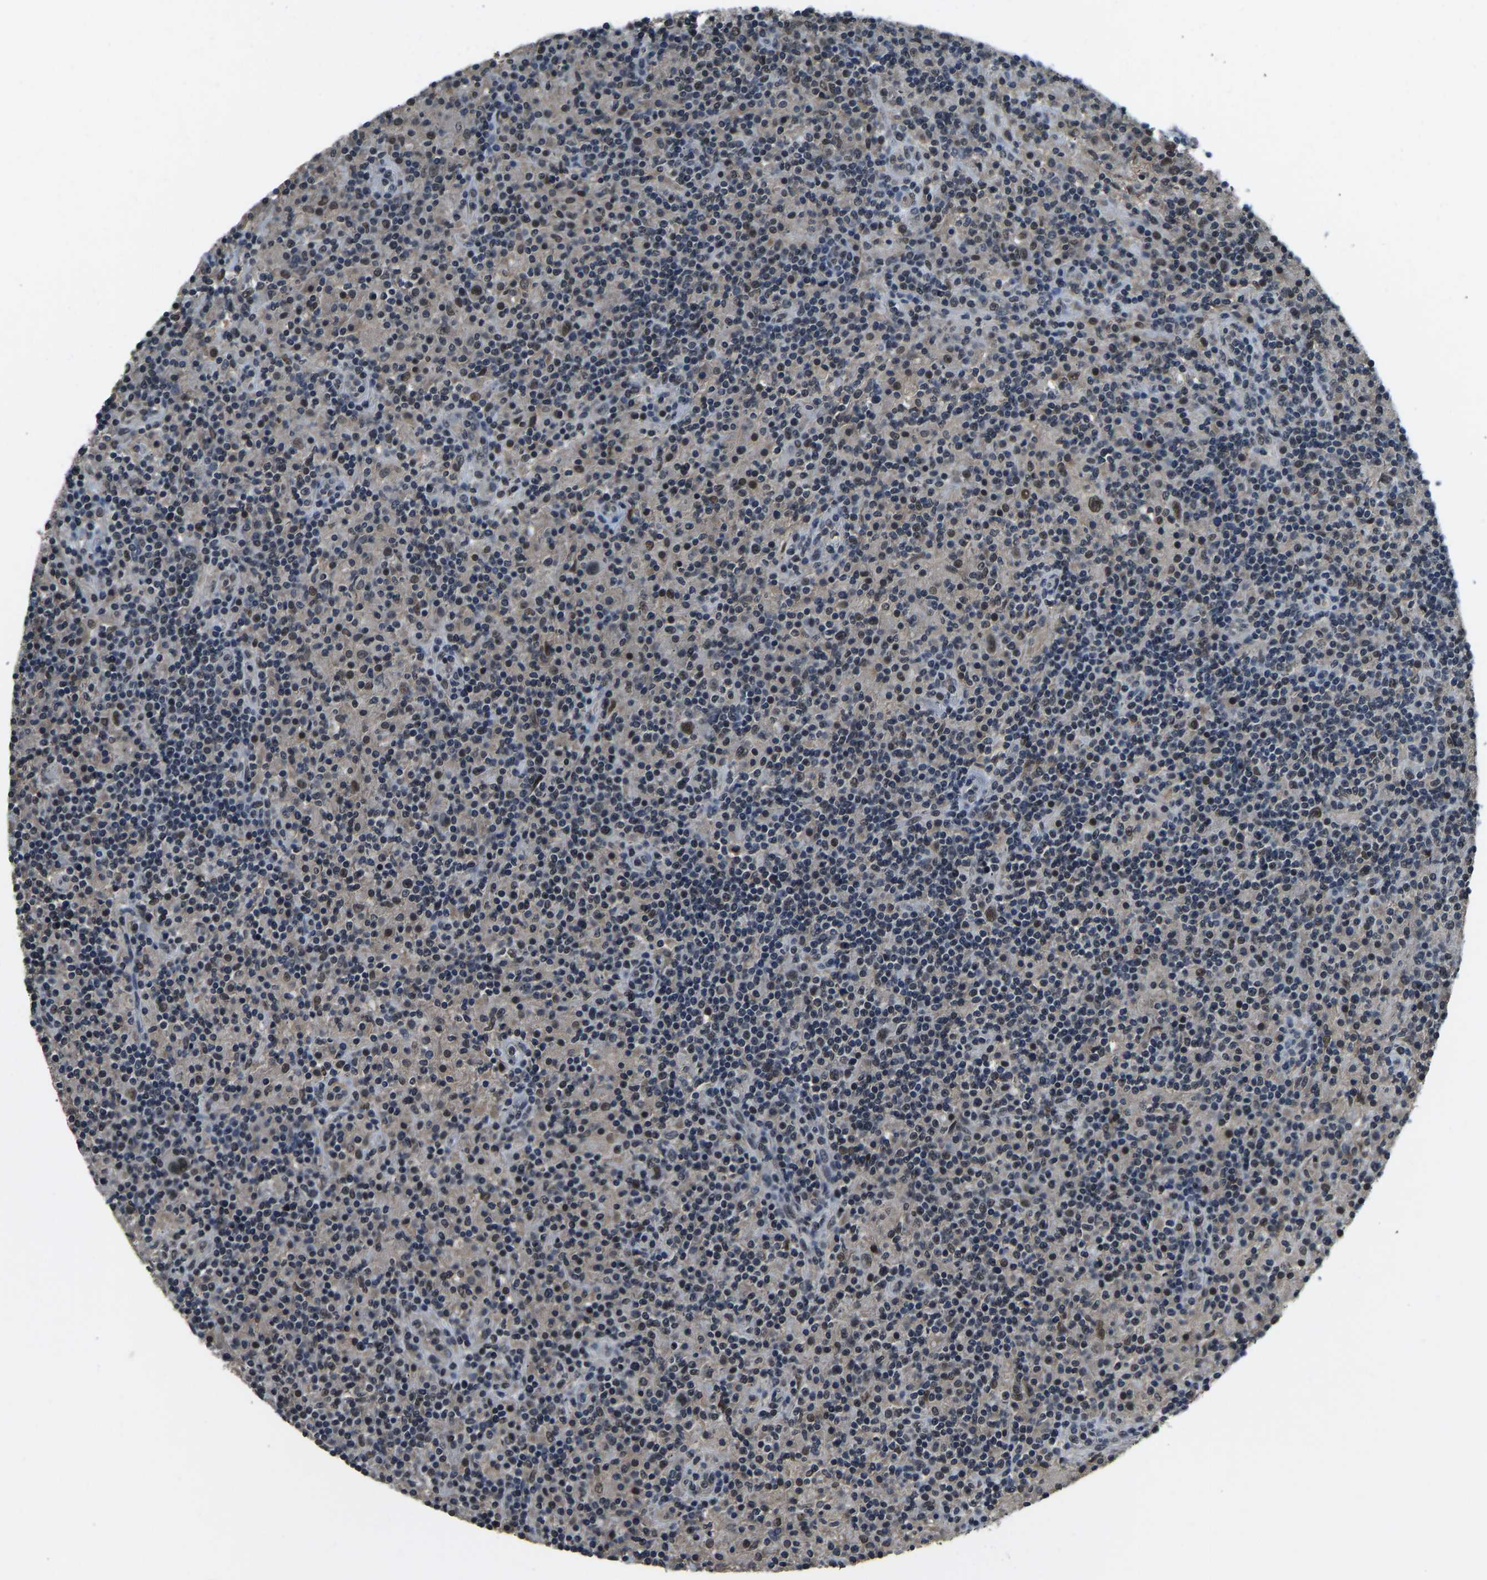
{"staining": {"intensity": "moderate", "quantity": ">75%", "location": "nuclear"}, "tissue": "lymphoma", "cell_type": "Tumor cells", "image_type": "cancer", "snomed": [{"axis": "morphology", "description": "Hodgkin's disease, NOS"}, {"axis": "topography", "description": "Lymph node"}], "caption": "An image of lymphoma stained for a protein demonstrates moderate nuclear brown staining in tumor cells.", "gene": "TOX4", "patient": {"sex": "male", "age": 70}}